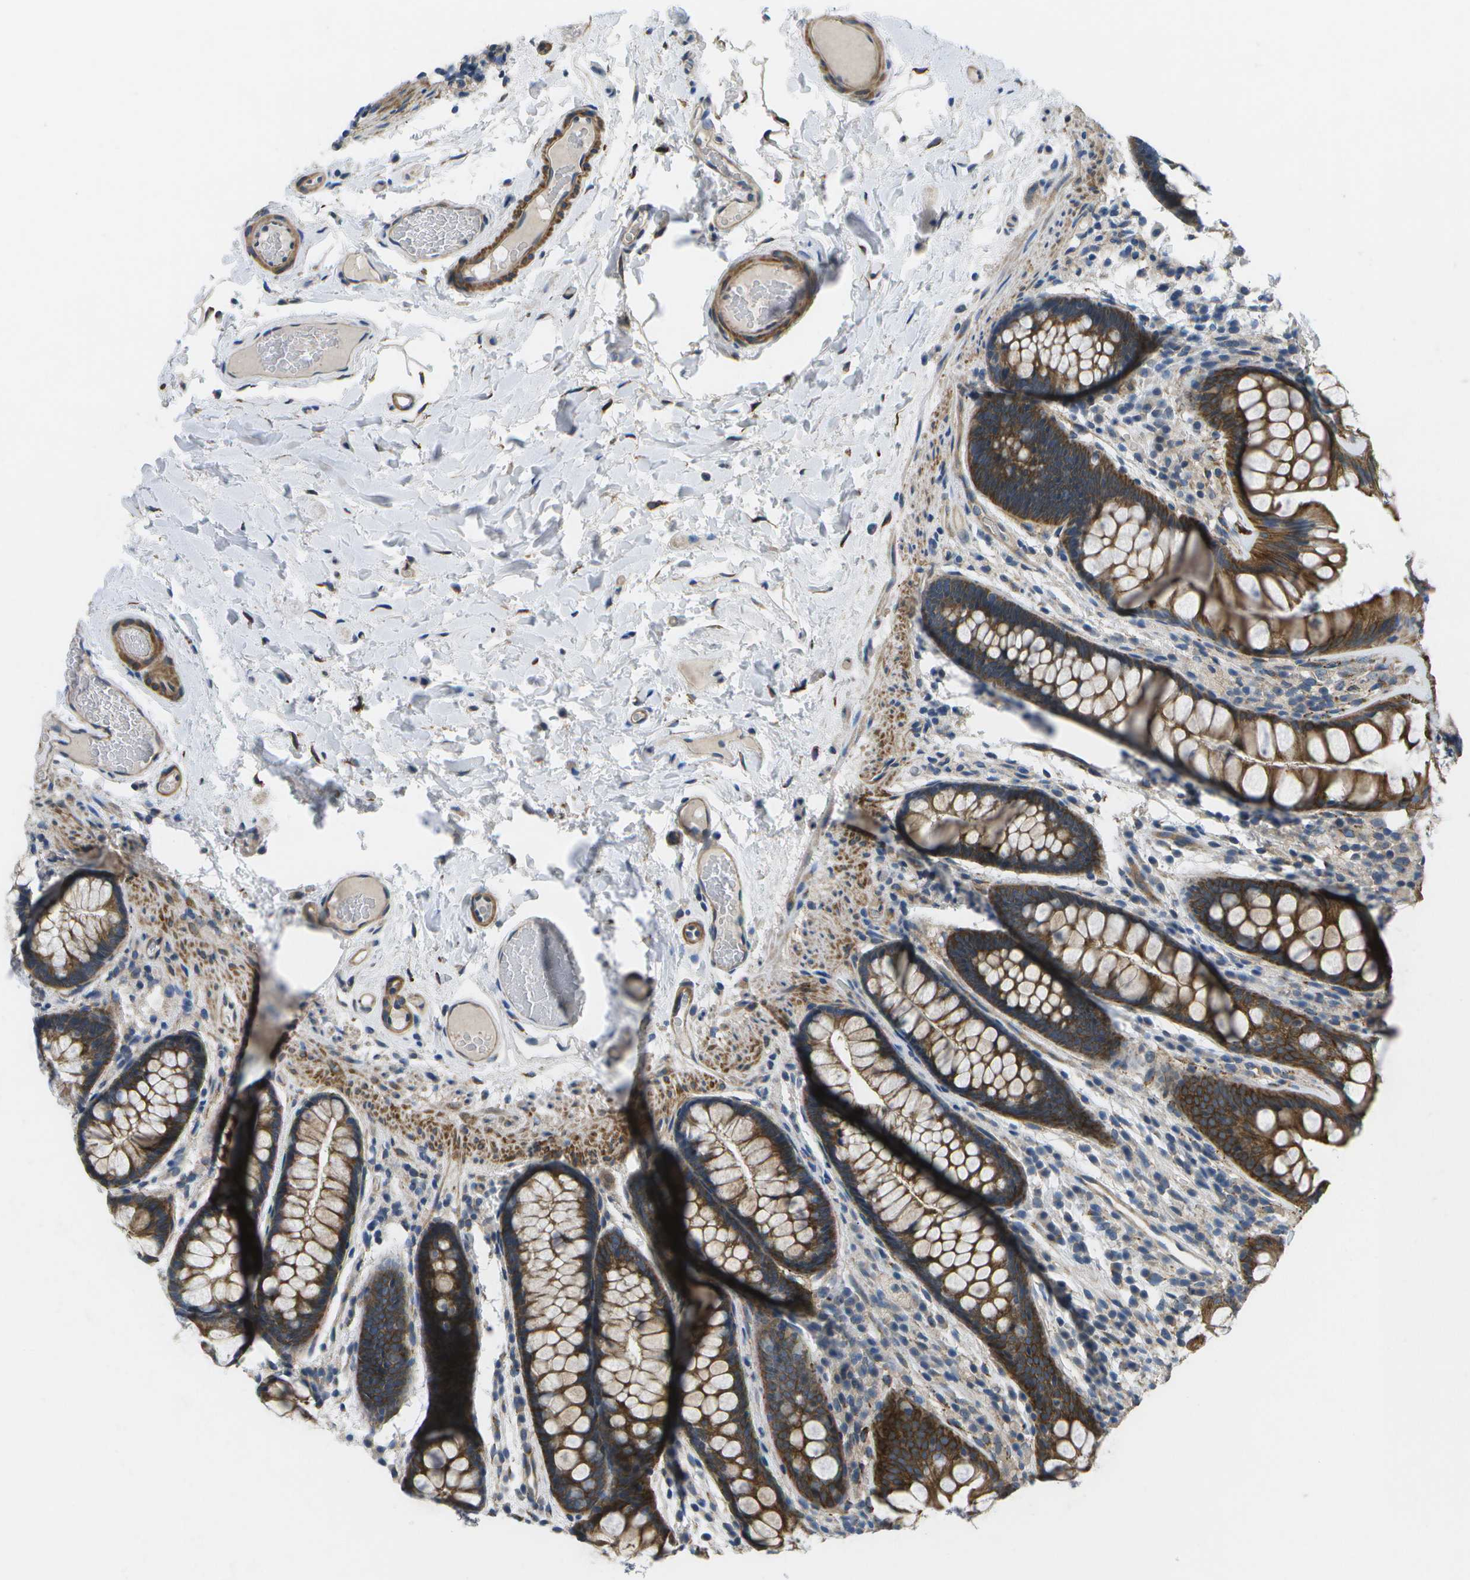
{"staining": {"intensity": "weak", "quantity": ">75%", "location": "cytoplasmic/membranous"}, "tissue": "colon", "cell_type": "Endothelial cells", "image_type": "normal", "snomed": [{"axis": "morphology", "description": "Normal tissue, NOS"}, {"axis": "topography", "description": "Colon"}], "caption": "A low amount of weak cytoplasmic/membranous staining is appreciated in approximately >75% of endothelial cells in normal colon. The staining is performed using DAB brown chromogen to label protein expression. The nuclei are counter-stained blue using hematoxylin.", "gene": "P3H1", "patient": {"sex": "female", "age": 56}}